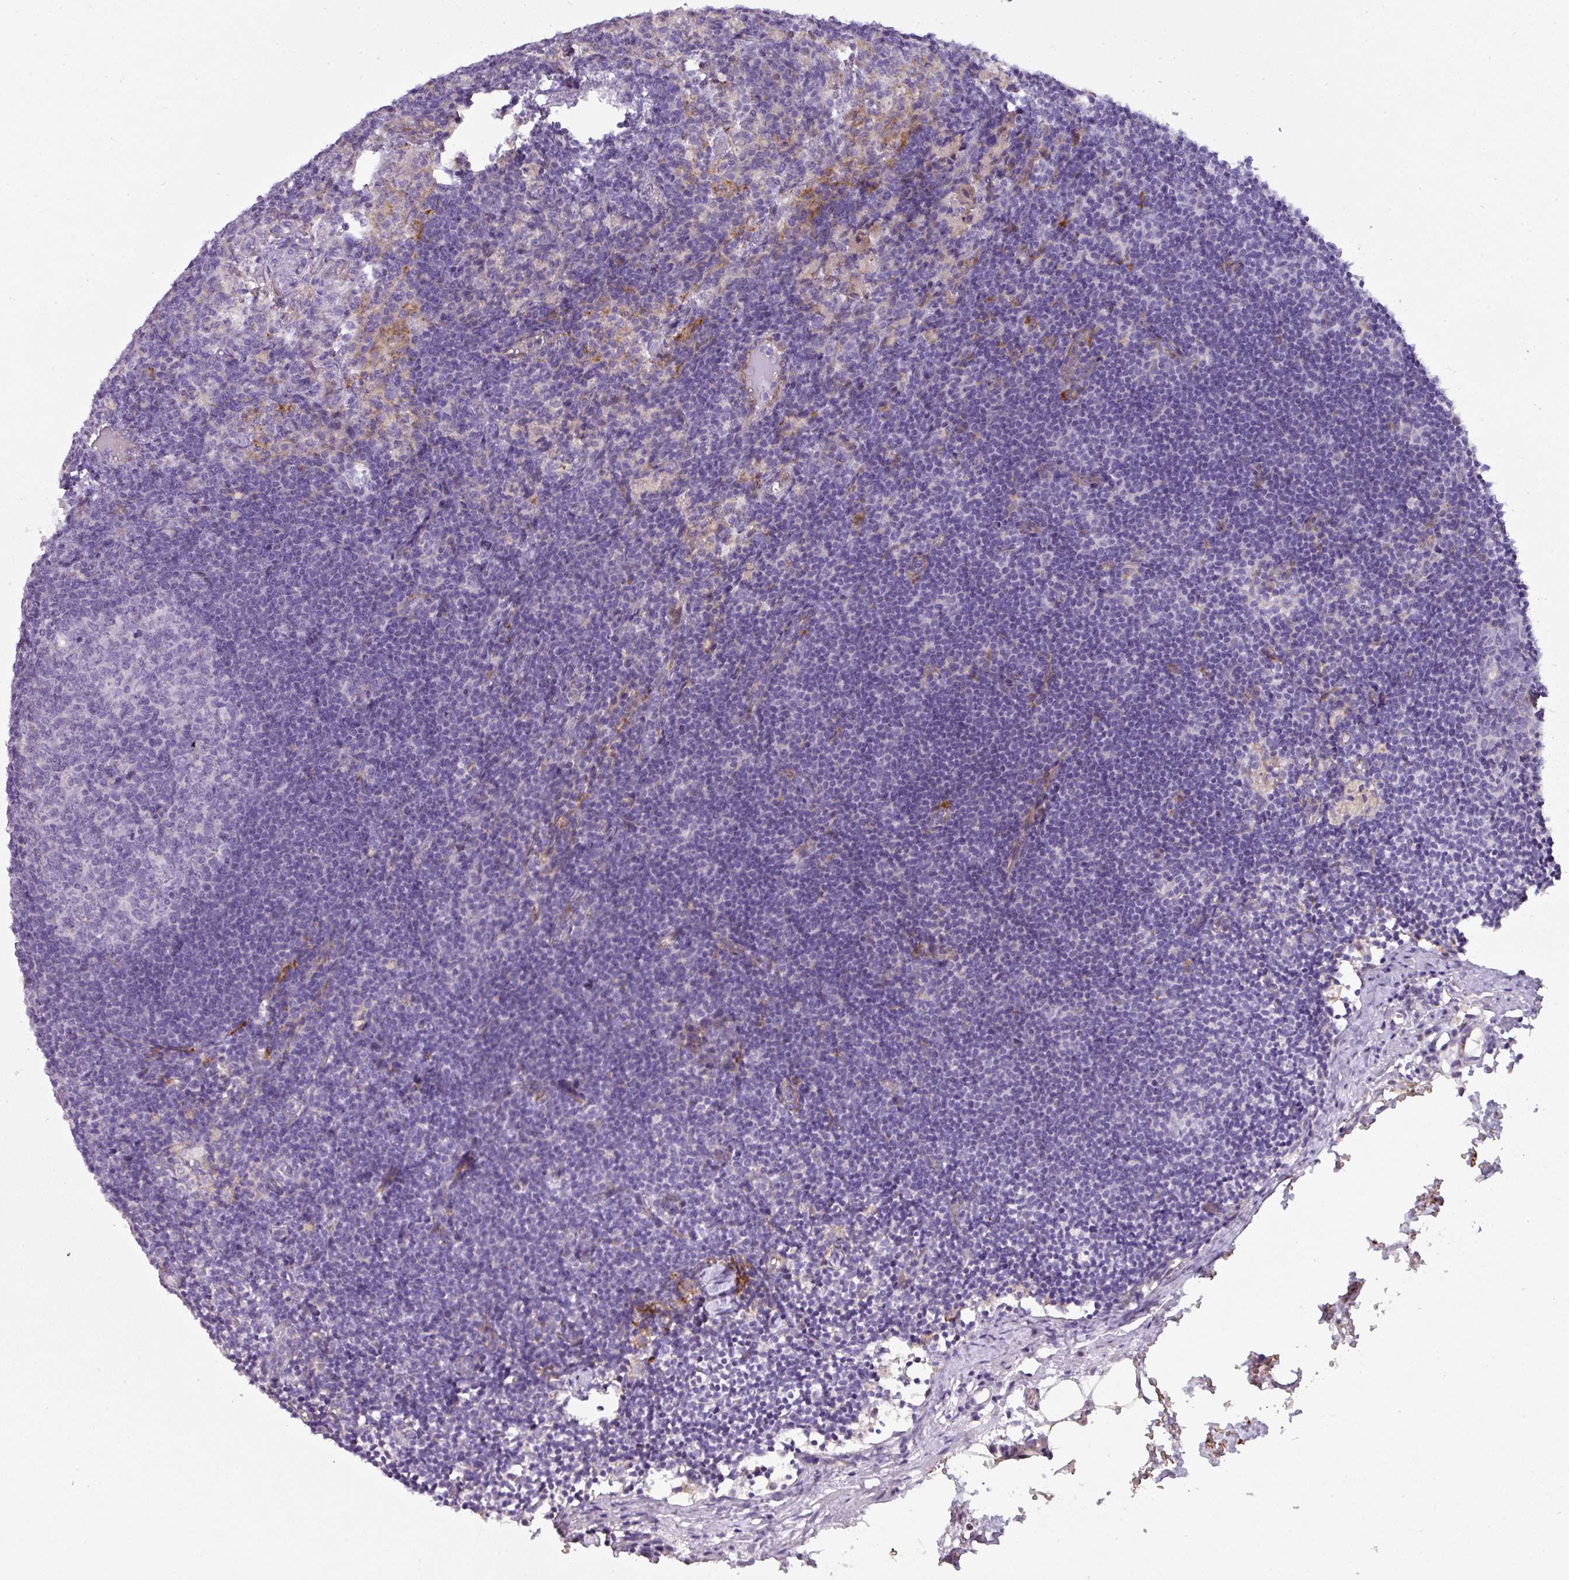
{"staining": {"intensity": "negative", "quantity": "none", "location": "none"}, "tissue": "lymph node", "cell_type": "Germinal center cells", "image_type": "normal", "snomed": [{"axis": "morphology", "description": "Normal tissue, NOS"}, {"axis": "topography", "description": "Lymph node"}], "caption": "High magnification brightfield microscopy of benign lymph node stained with DAB (3,3'-diaminobenzidine) (brown) and counterstained with hematoxylin (blue): germinal center cells show no significant positivity. Brightfield microscopy of immunohistochemistry stained with DAB (3,3'-diaminobenzidine) (brown) and hematoxylin (blue), captured at high magnification.", "gene": "ATP6V1F", "patient": {"sex": "male", "age": 49}}